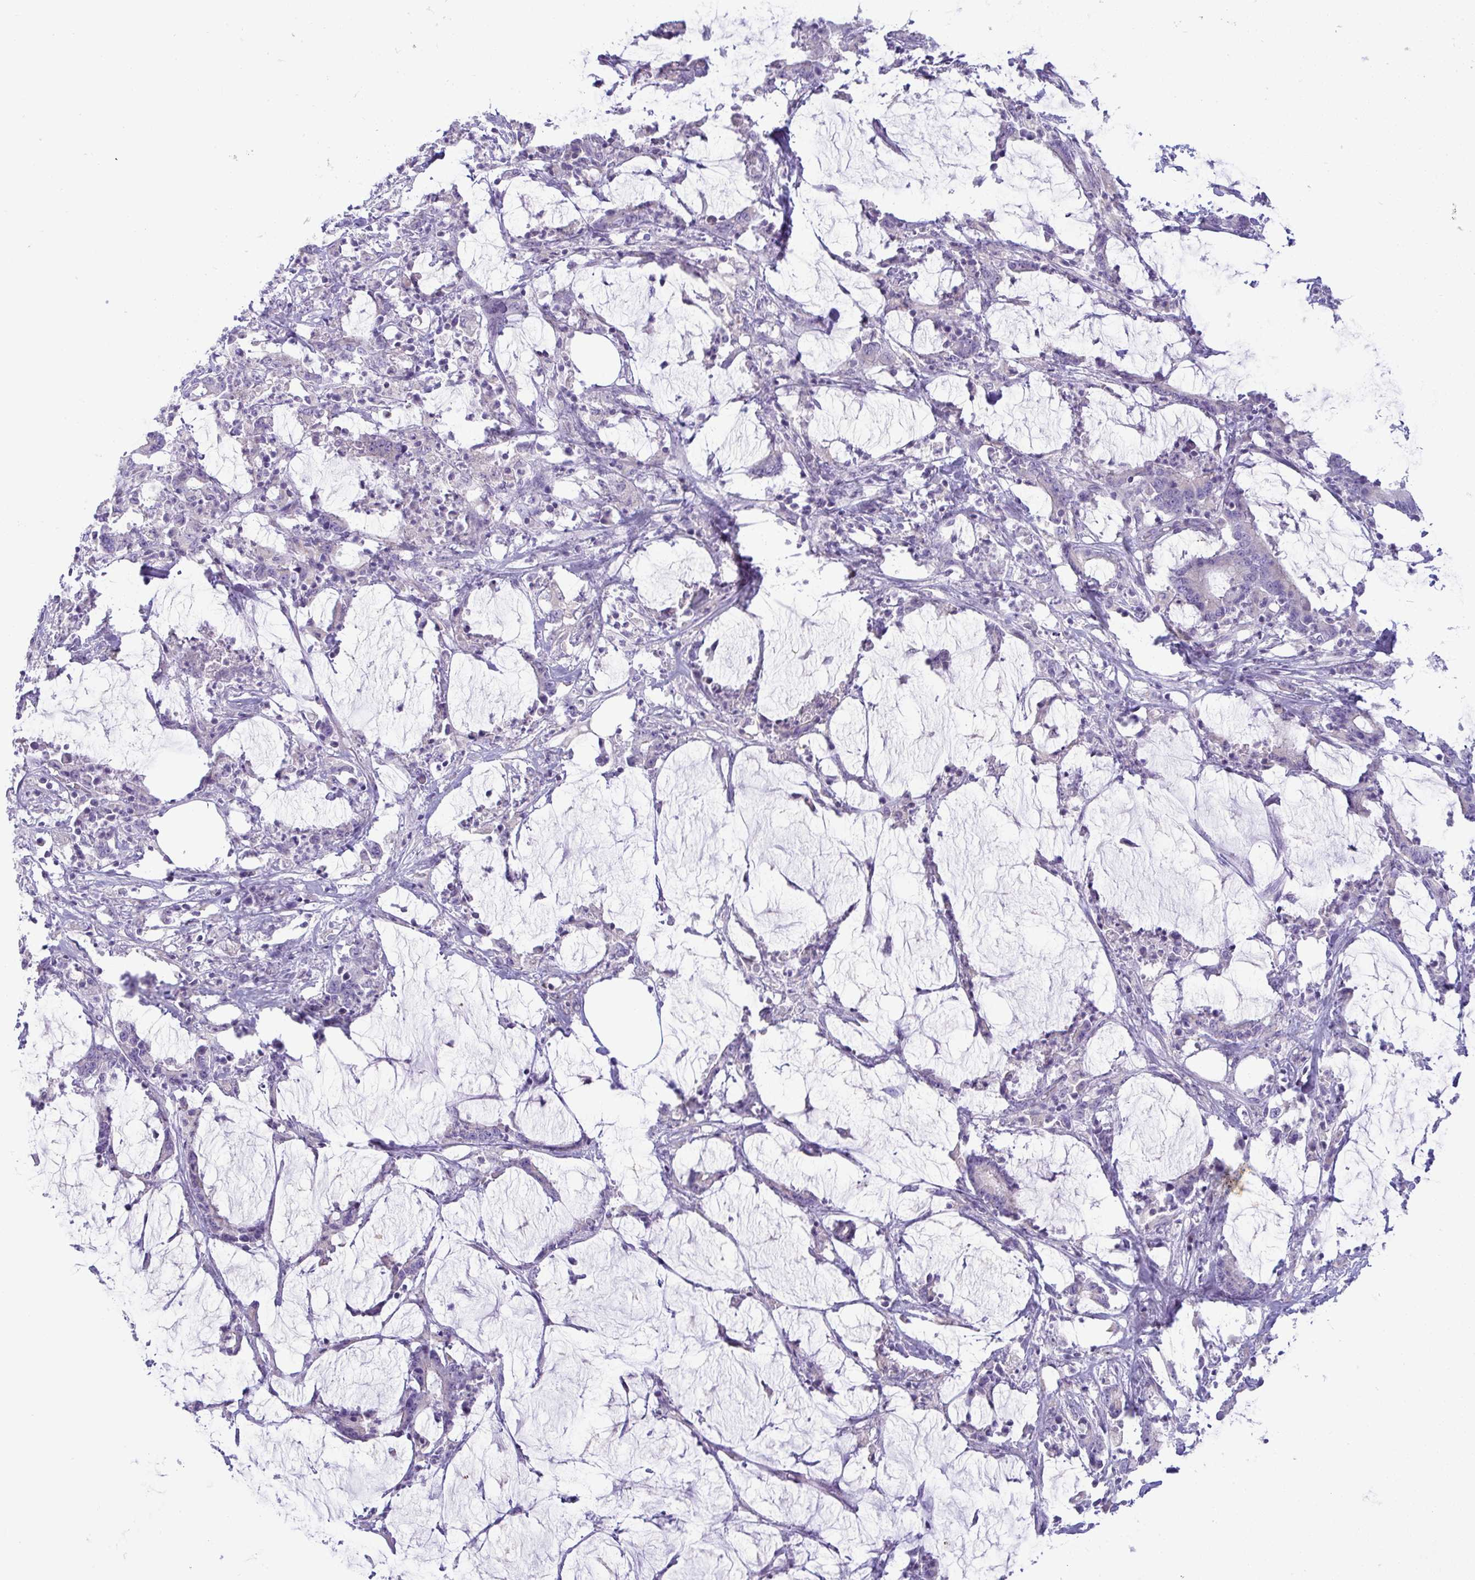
{"staining": {"intensity": "negative", "quantity": "none", "location": "none"}, "tissue": "stomach cancer", "cell_type": "Tumor cells", "image_type": "cancer", "snomed": [{"axis": "morphology", "description": "Adenocarcinoma, NOS"}, {"axis": "topography", "description": "Stomach, upper"}], "caption": "The image demonstrates no significant staining in tumor cells of stomach adenocarcinoma.", "gene": "PLA2G12B", "patient": {"sex": "male", "age": 68}}